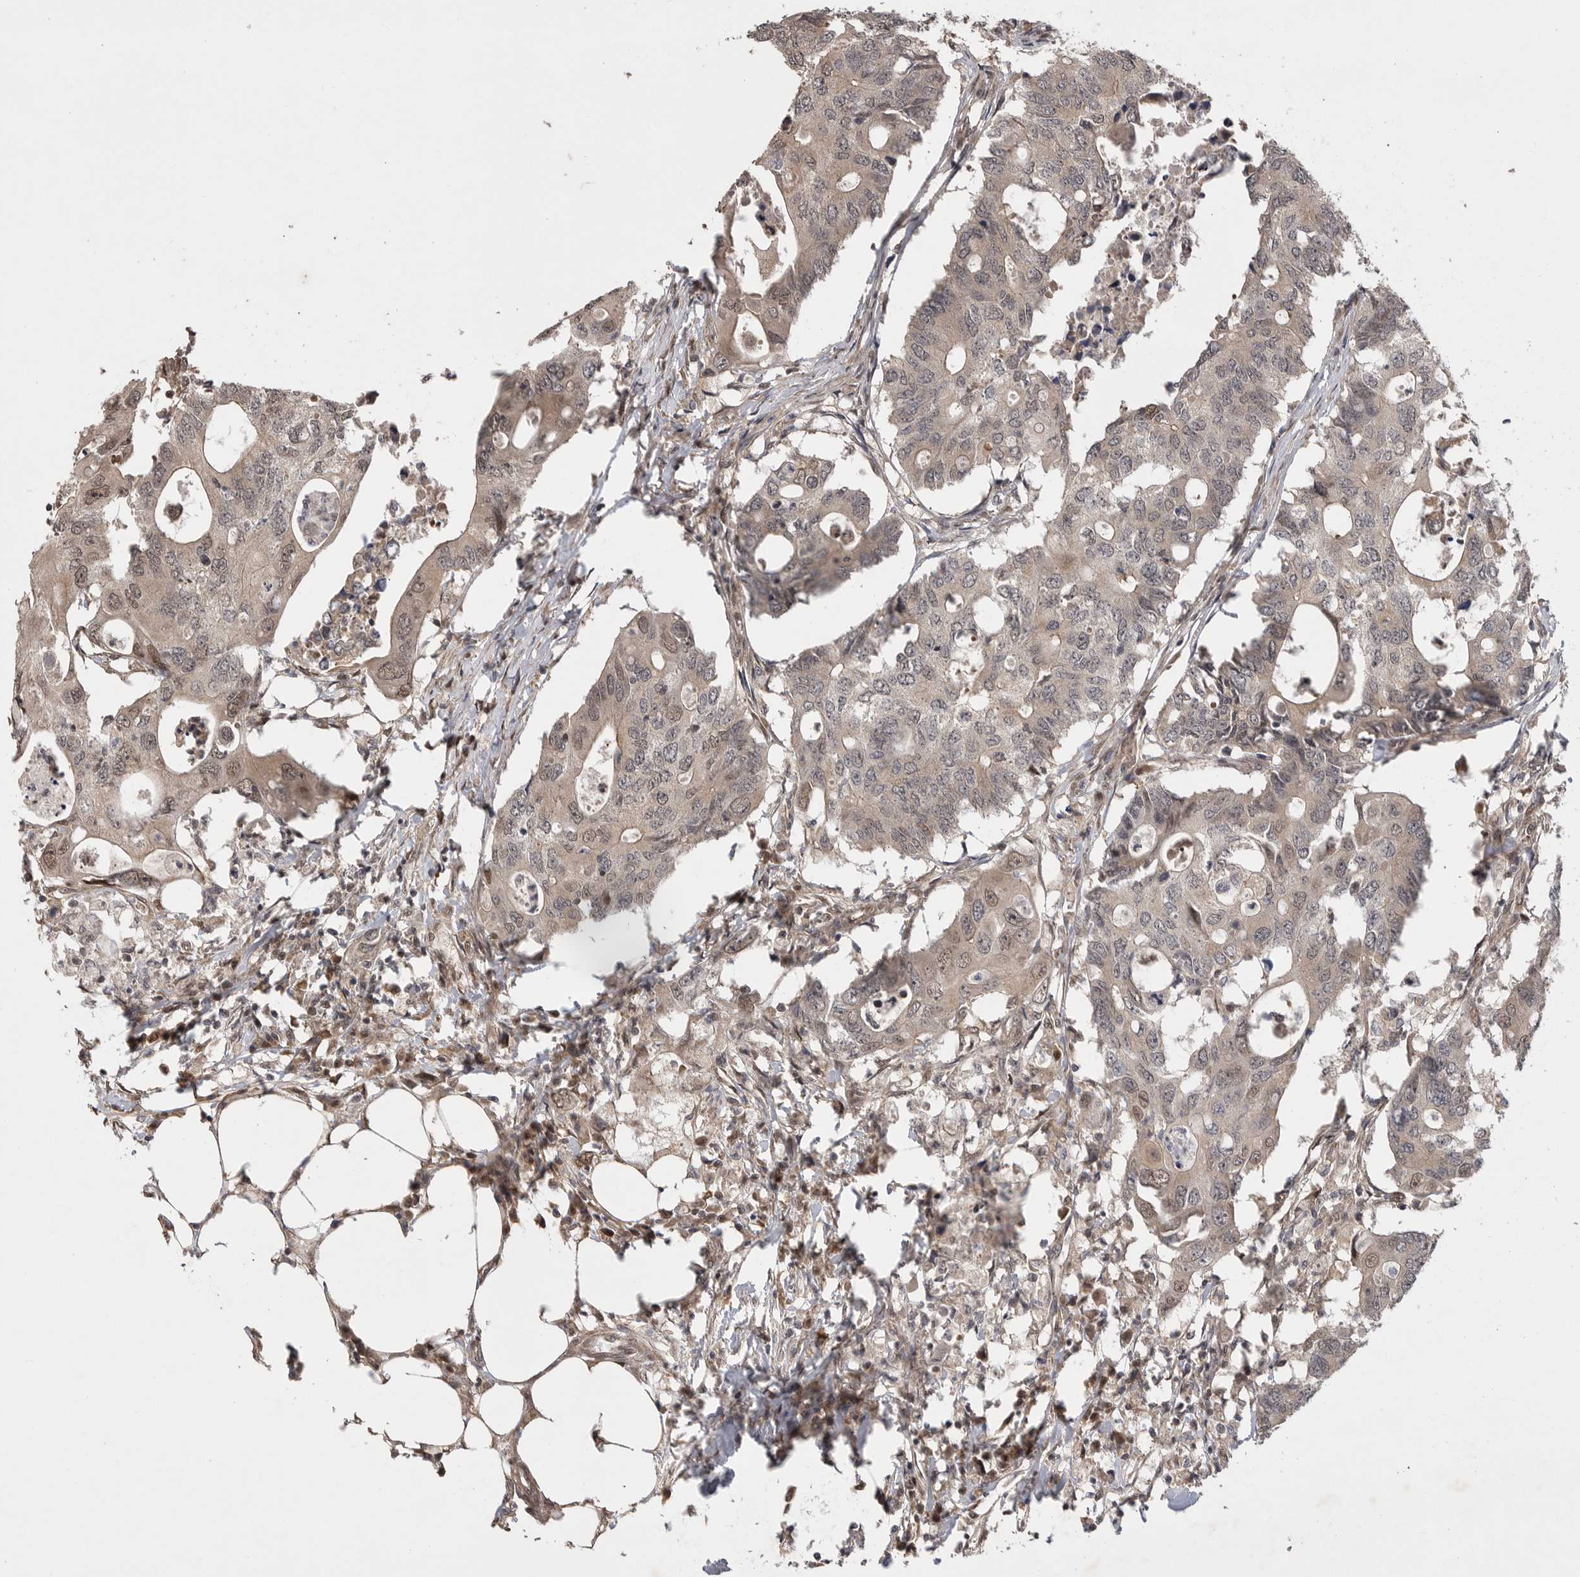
{"staining": {"intensity": "weak", "quantity": "<25%", "location": "cytoplasmic/membranous,nuclear"}, "tissue": "colorectal cancer", "cell_type": "Tumor cells", "image_type": "cancer", "snomed": [{"axis": "morphology", "description": "Adenocarcinoma, NOS"}, {"axis": "topography", "description": "Colon"}], "caption": "DAB (3,3'-diaminobenzidine) immunohistochemical staining of human colorectal cancer displays no significant expression in tumor cells.", "gene": "EDEM3", "patient": {"sex": "male", "age": 71}}